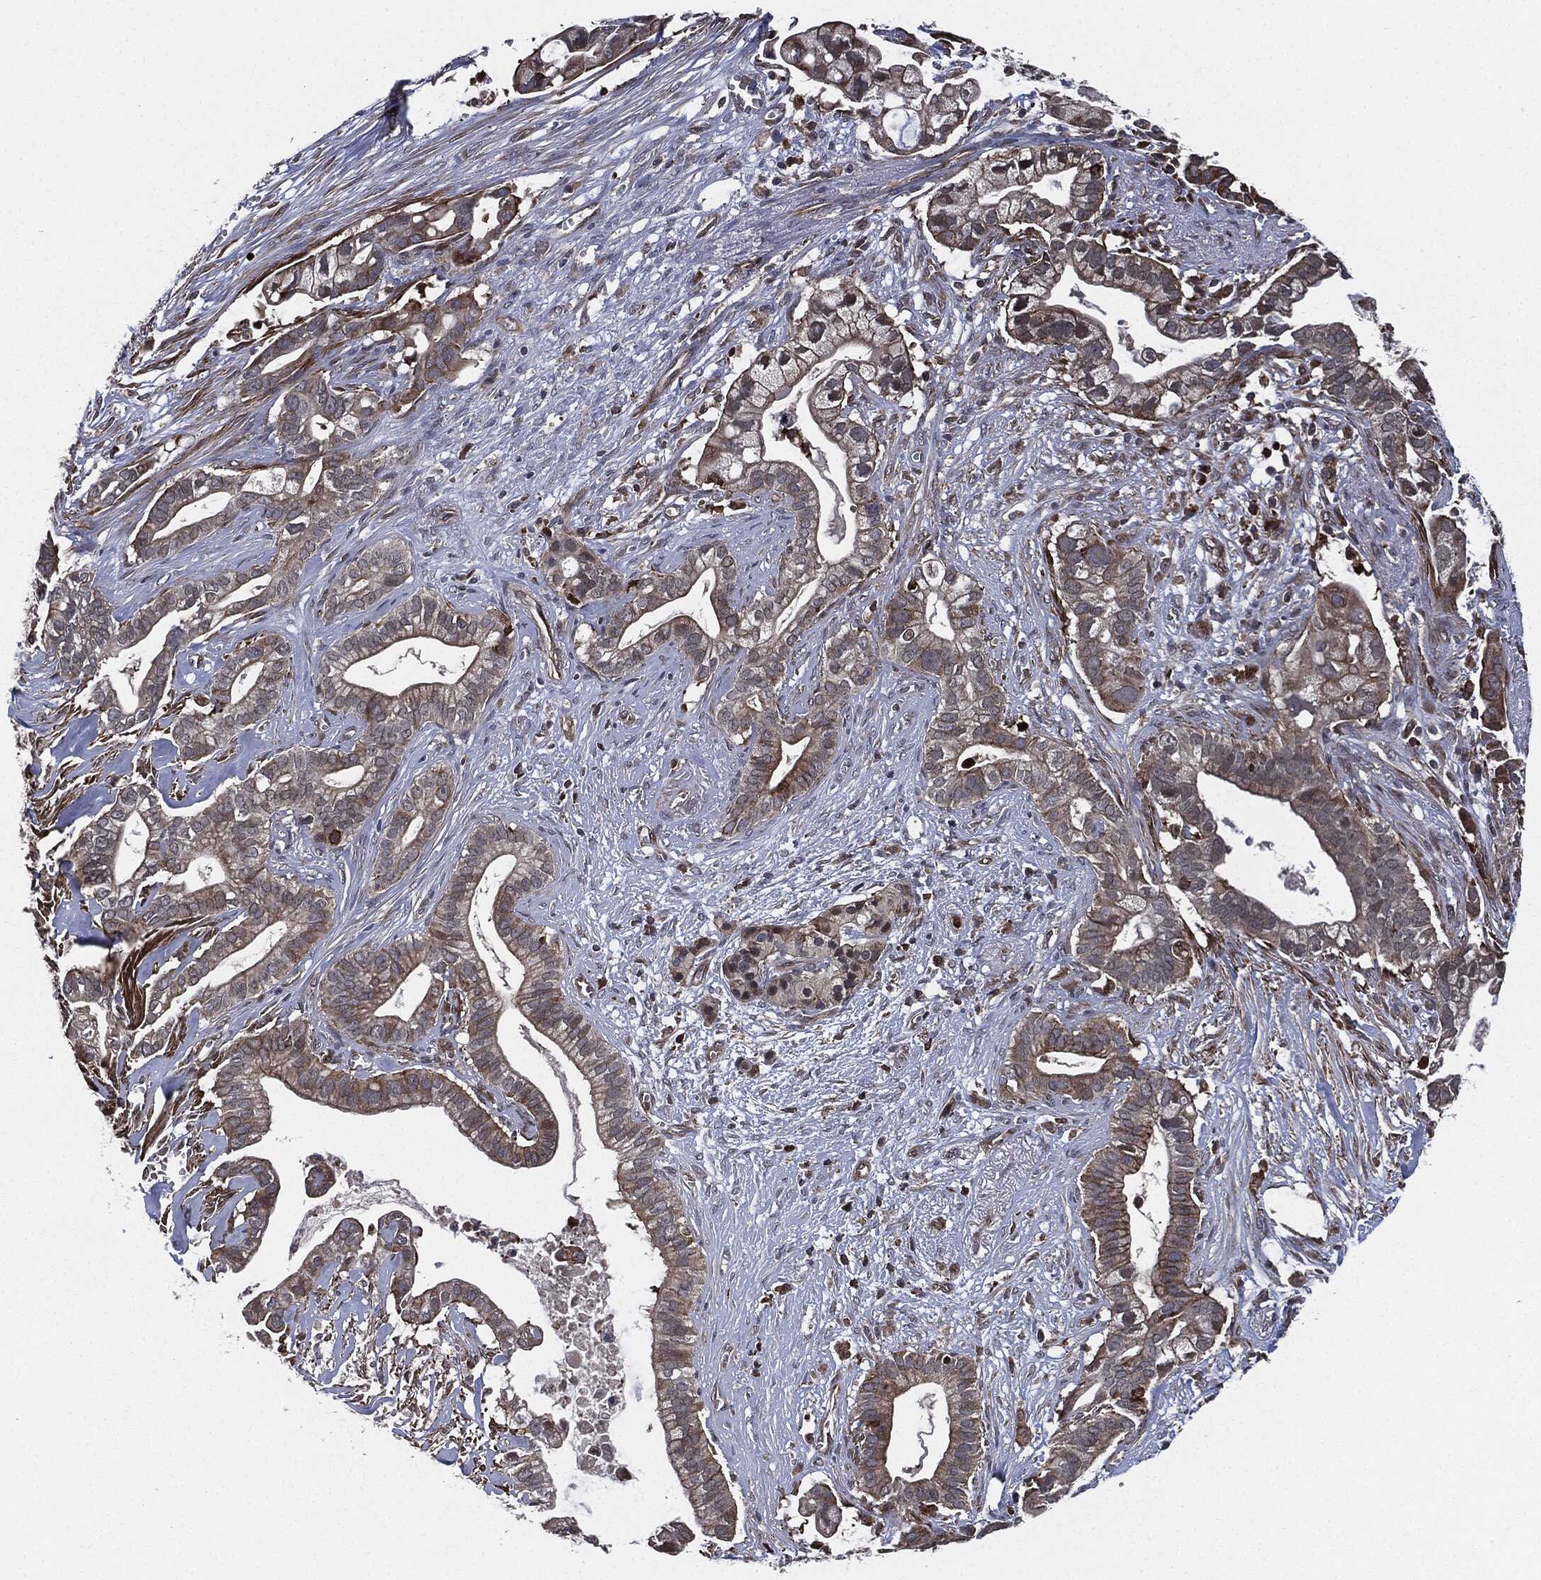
{"staining": {"intensity": "weak", "quantity": "25%-75%", "location": "cytoplasmic/membranous"}, "tissue": "pancreatic cancer", "cell_type": "Tumor cells", "image_type": "cancer", "snomed": [{"axis": "morphology", "description": "Adenocarcinoma, NOS"}, {"axis": "topography", "description": "Pancreas"}], "caption": "About 25%-75% of tumor cells in pancreatic cancer show weak cytoplasmic/membranous protein expression as visualized by brown immunohistochemical staining.", "gene": "UBR1", "patient": {"sex": "male", "age": 61}}